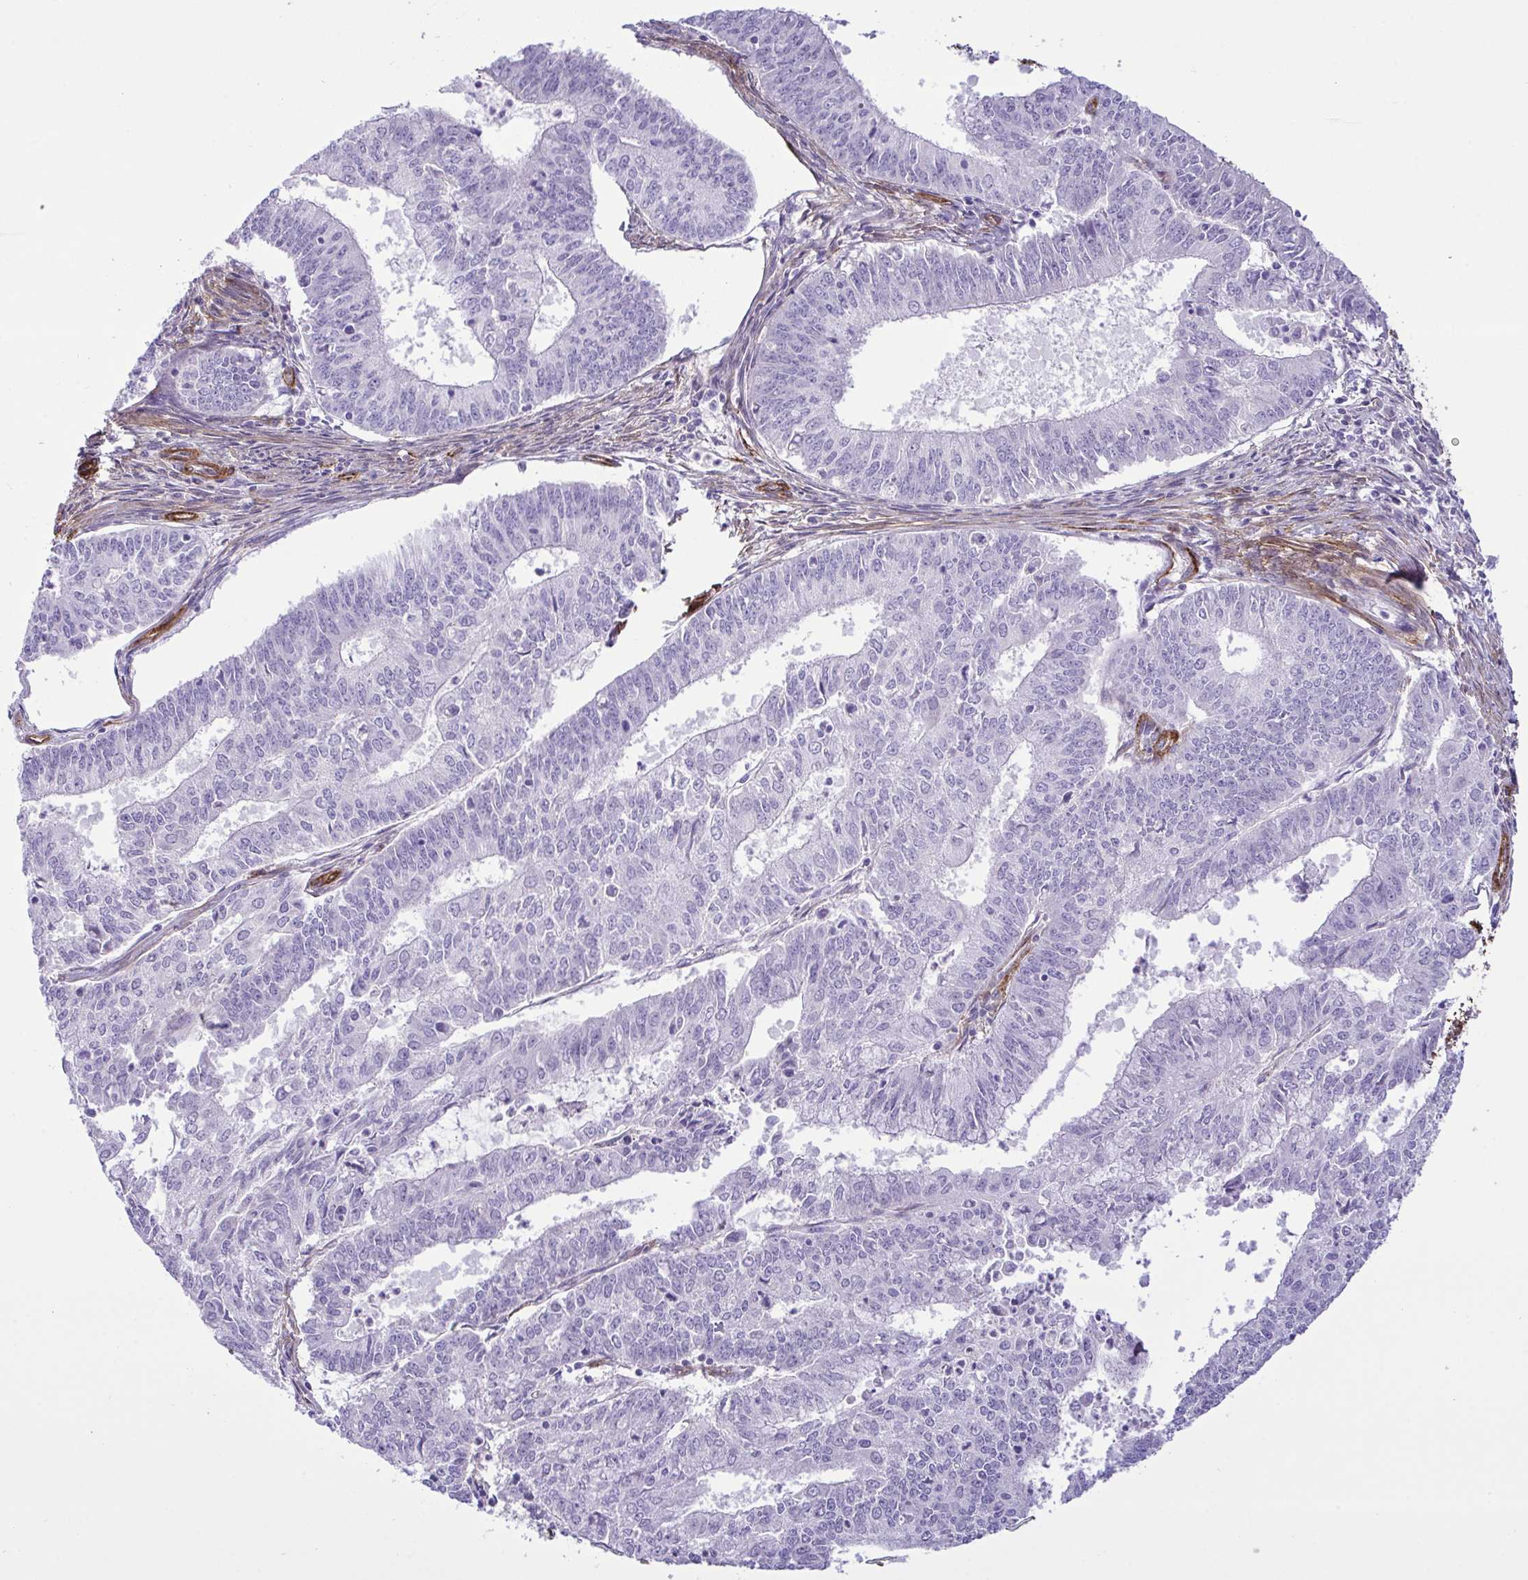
{"staining": {"intensity": "negative", "quantity": "none", "location": "none"}, "tissue": "endometrial cancer", "cell_type": "Tumor cells", "image_type": "cancer", "snomed": [{"axis": "morphology", "description": "Adenocarcinoma, NOS"}, {"axis": "topography", "description": "Endometrium"}], "caption": "Photomicrograph shows no significant protein staining in tumor cells of endometrial adenocarcinoma.", "gene": "SYNPO2L", "patient": {"sex": "female", "age": 61}}